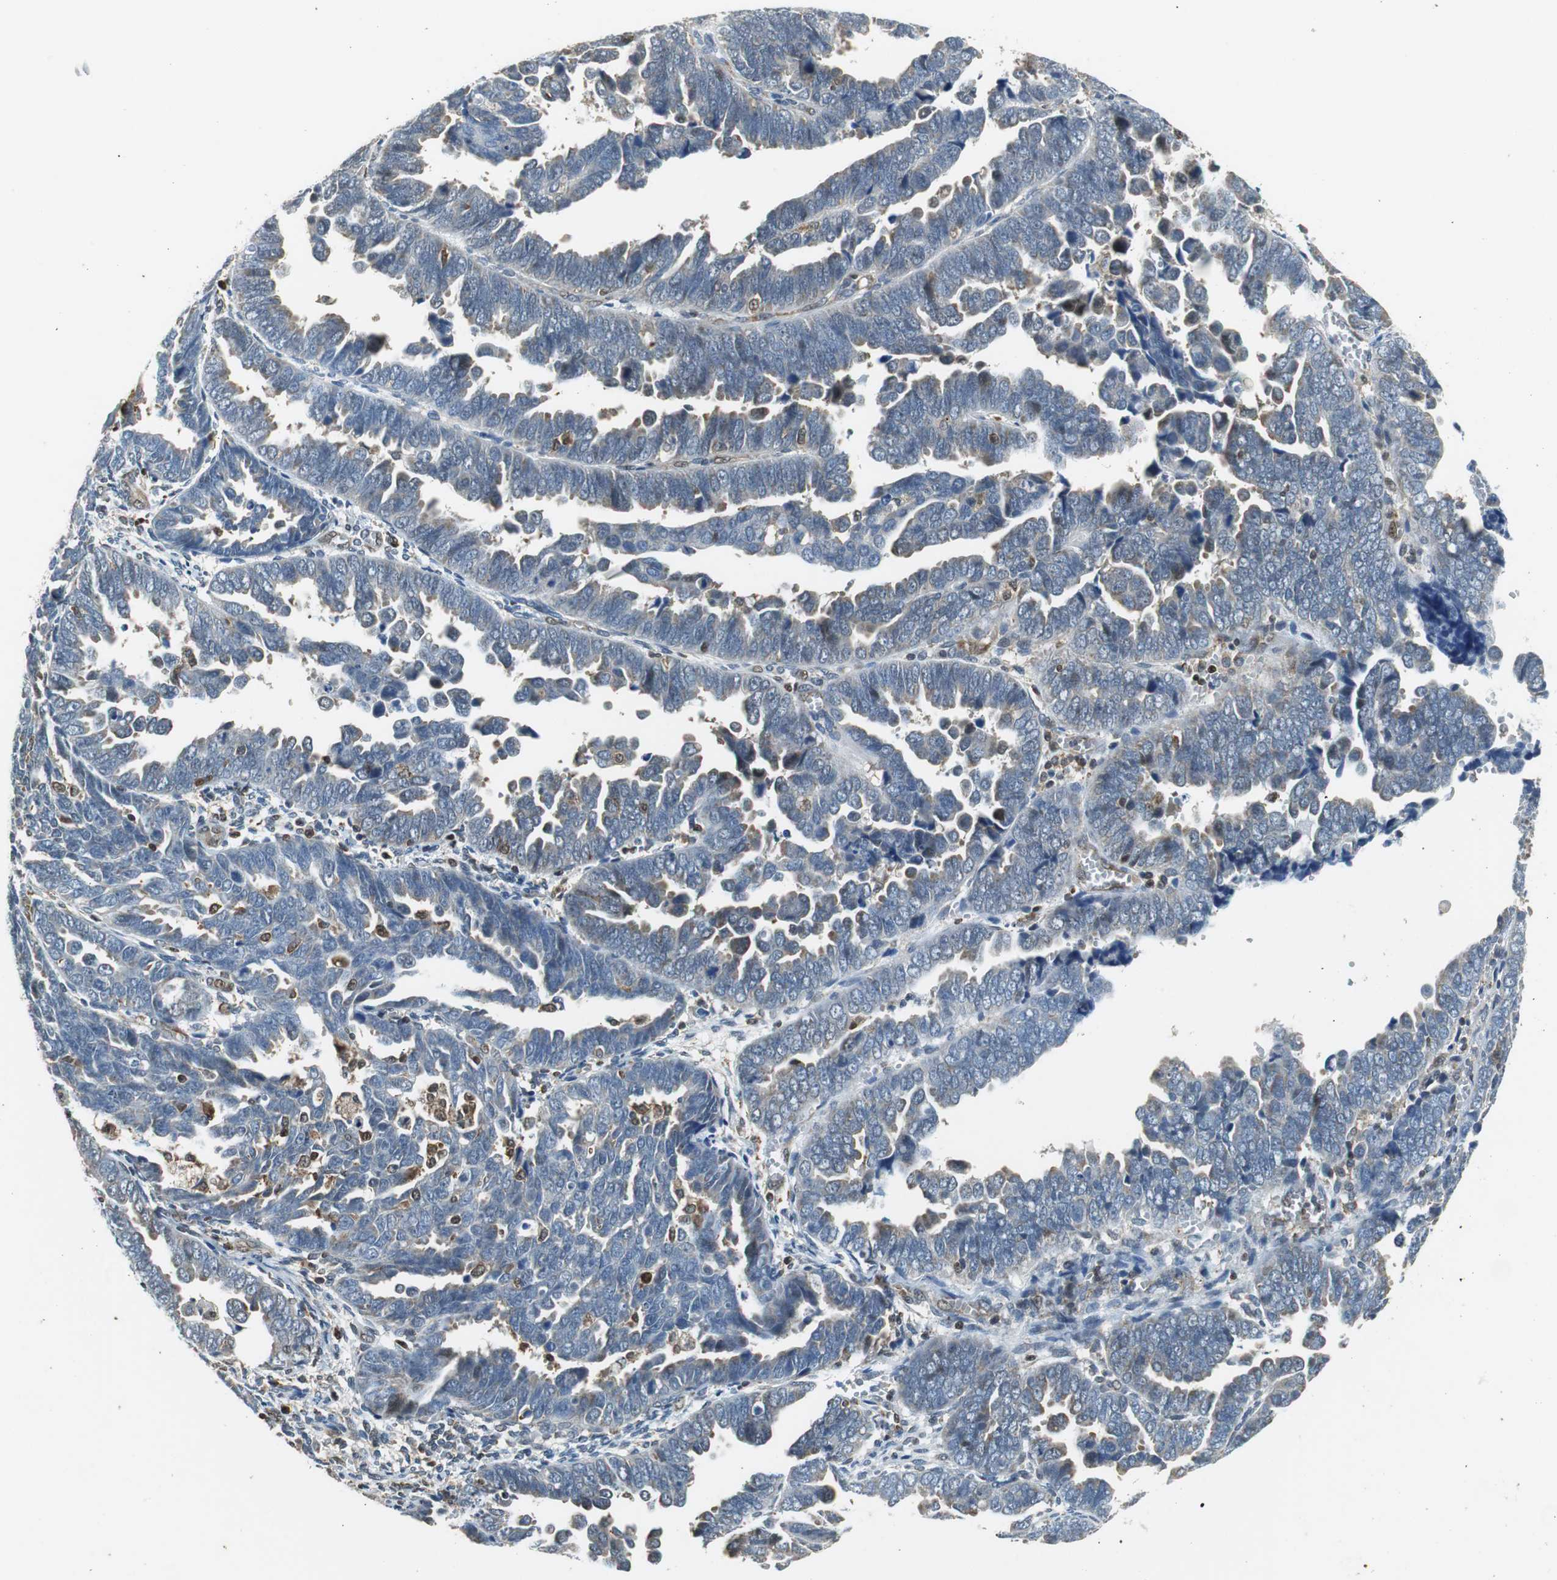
{"staining": {"intensity": "negative", "quantity": "none", "location": "none"}, "tissue": "endometrial cancer", "cell_type": "Tumor cells", "image_type": "cancer", "snomed": [{"axis": "morphology", "description": "Adenocarcinoma, NOS"}, {"axis": "topography", "description": "Endometrium"}], "caption": "A high-resolution histopathology image shows immunohistochemistry (IHC) staining of endometrial cancer, which shows no significant positivity in tumor cells.", "gene": "GSDMD", "patient": {"sex": "female", "age": 75}}